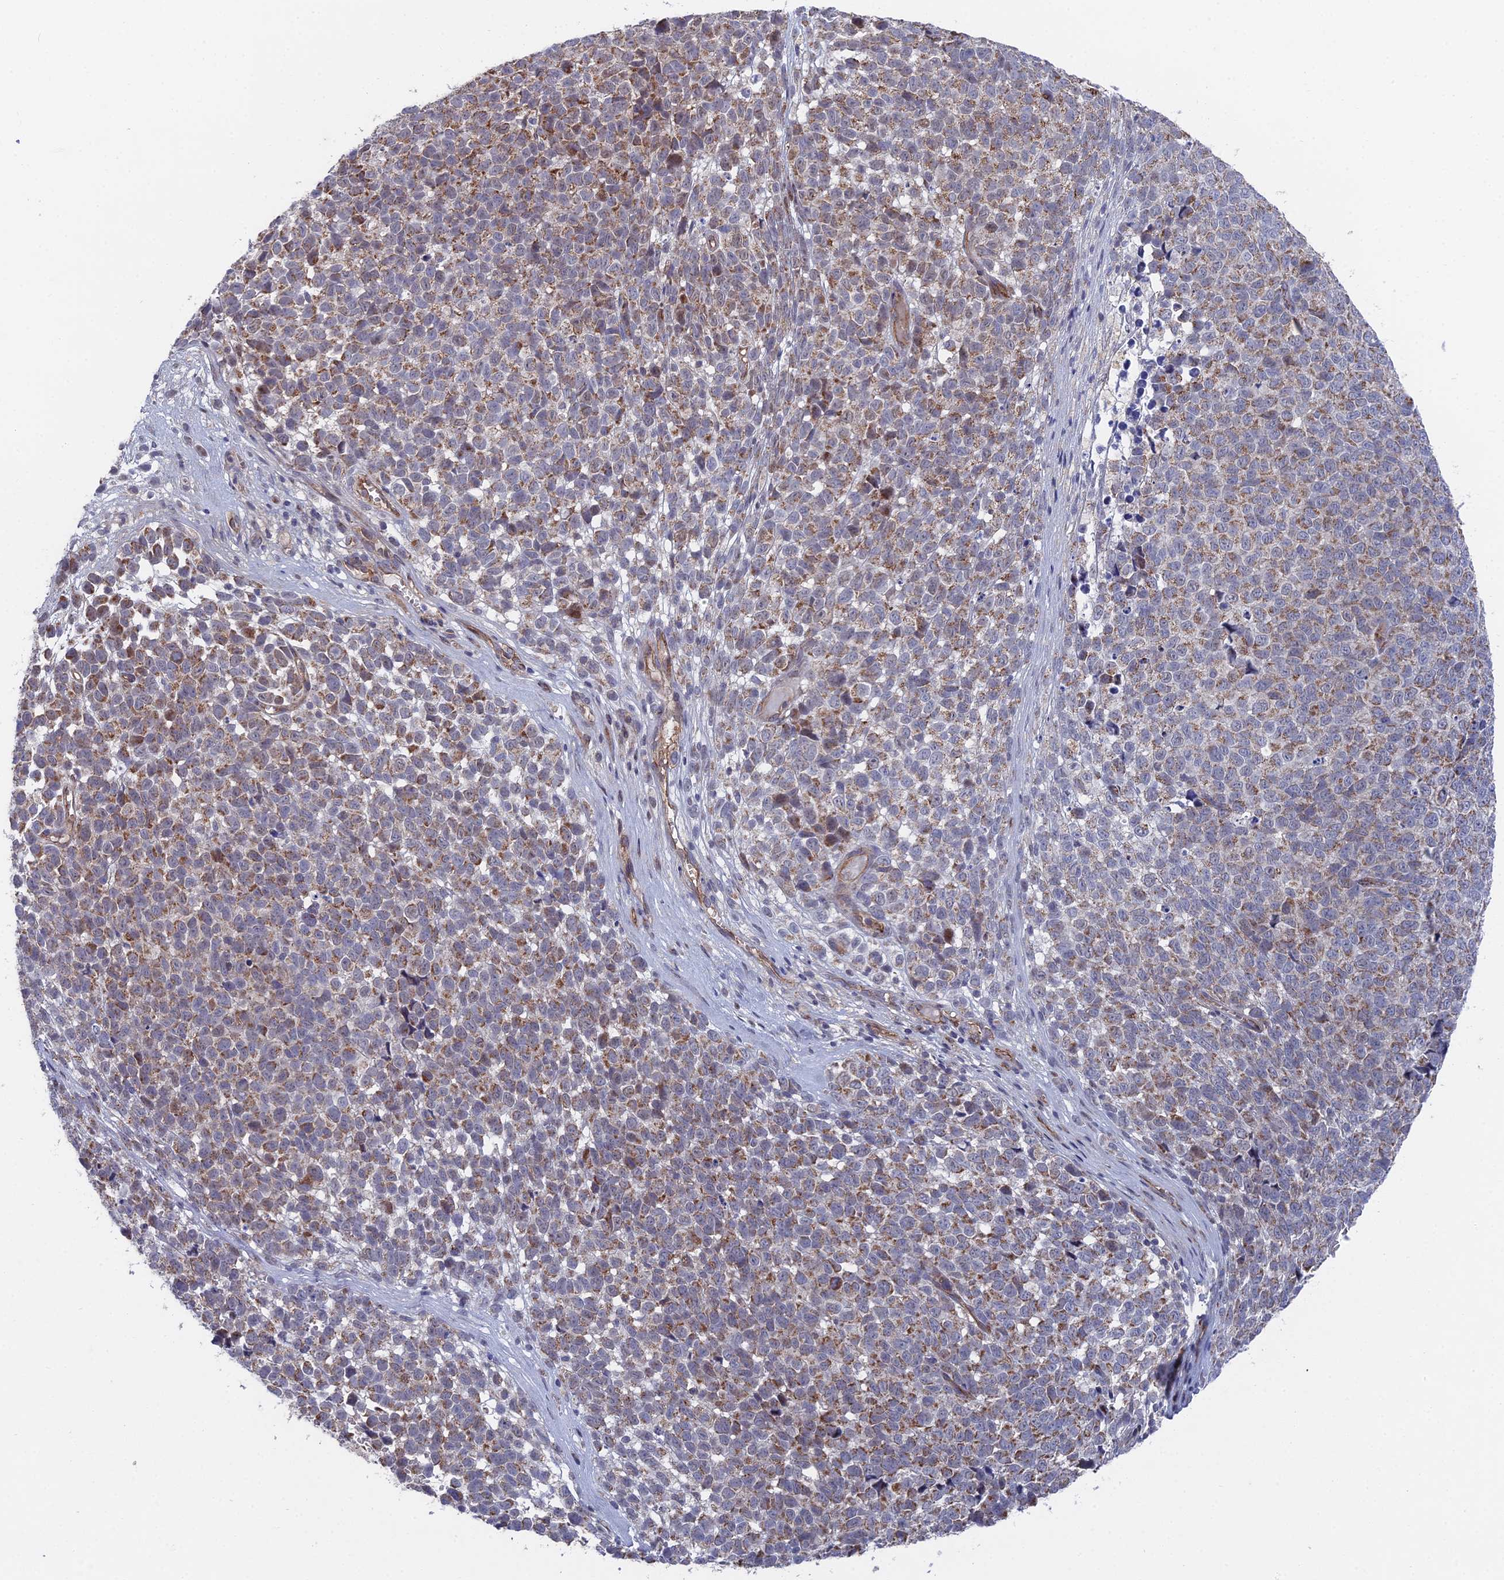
{"staining": {"intensity": "moderate", "quantity": "25%-75%", "location": "cytoplasmic/membranous"}, "tissue": "melanoma", "cell_type": "Tumor cells", "image_type": "cancer", "snomed": [{"axis": "morphology", "description": "Malignant melanoma, NOS"}, {"axis": "topography", "description": "Nose, NOS"}], "caption": "Tumor cells show medium levels of moderate cytoplasmic/membranous positivity in approximately 25%-75% of cells in malignant melanoma.", "gene": "UNC5D", "patient": {"sex": "female", "age": 48}}